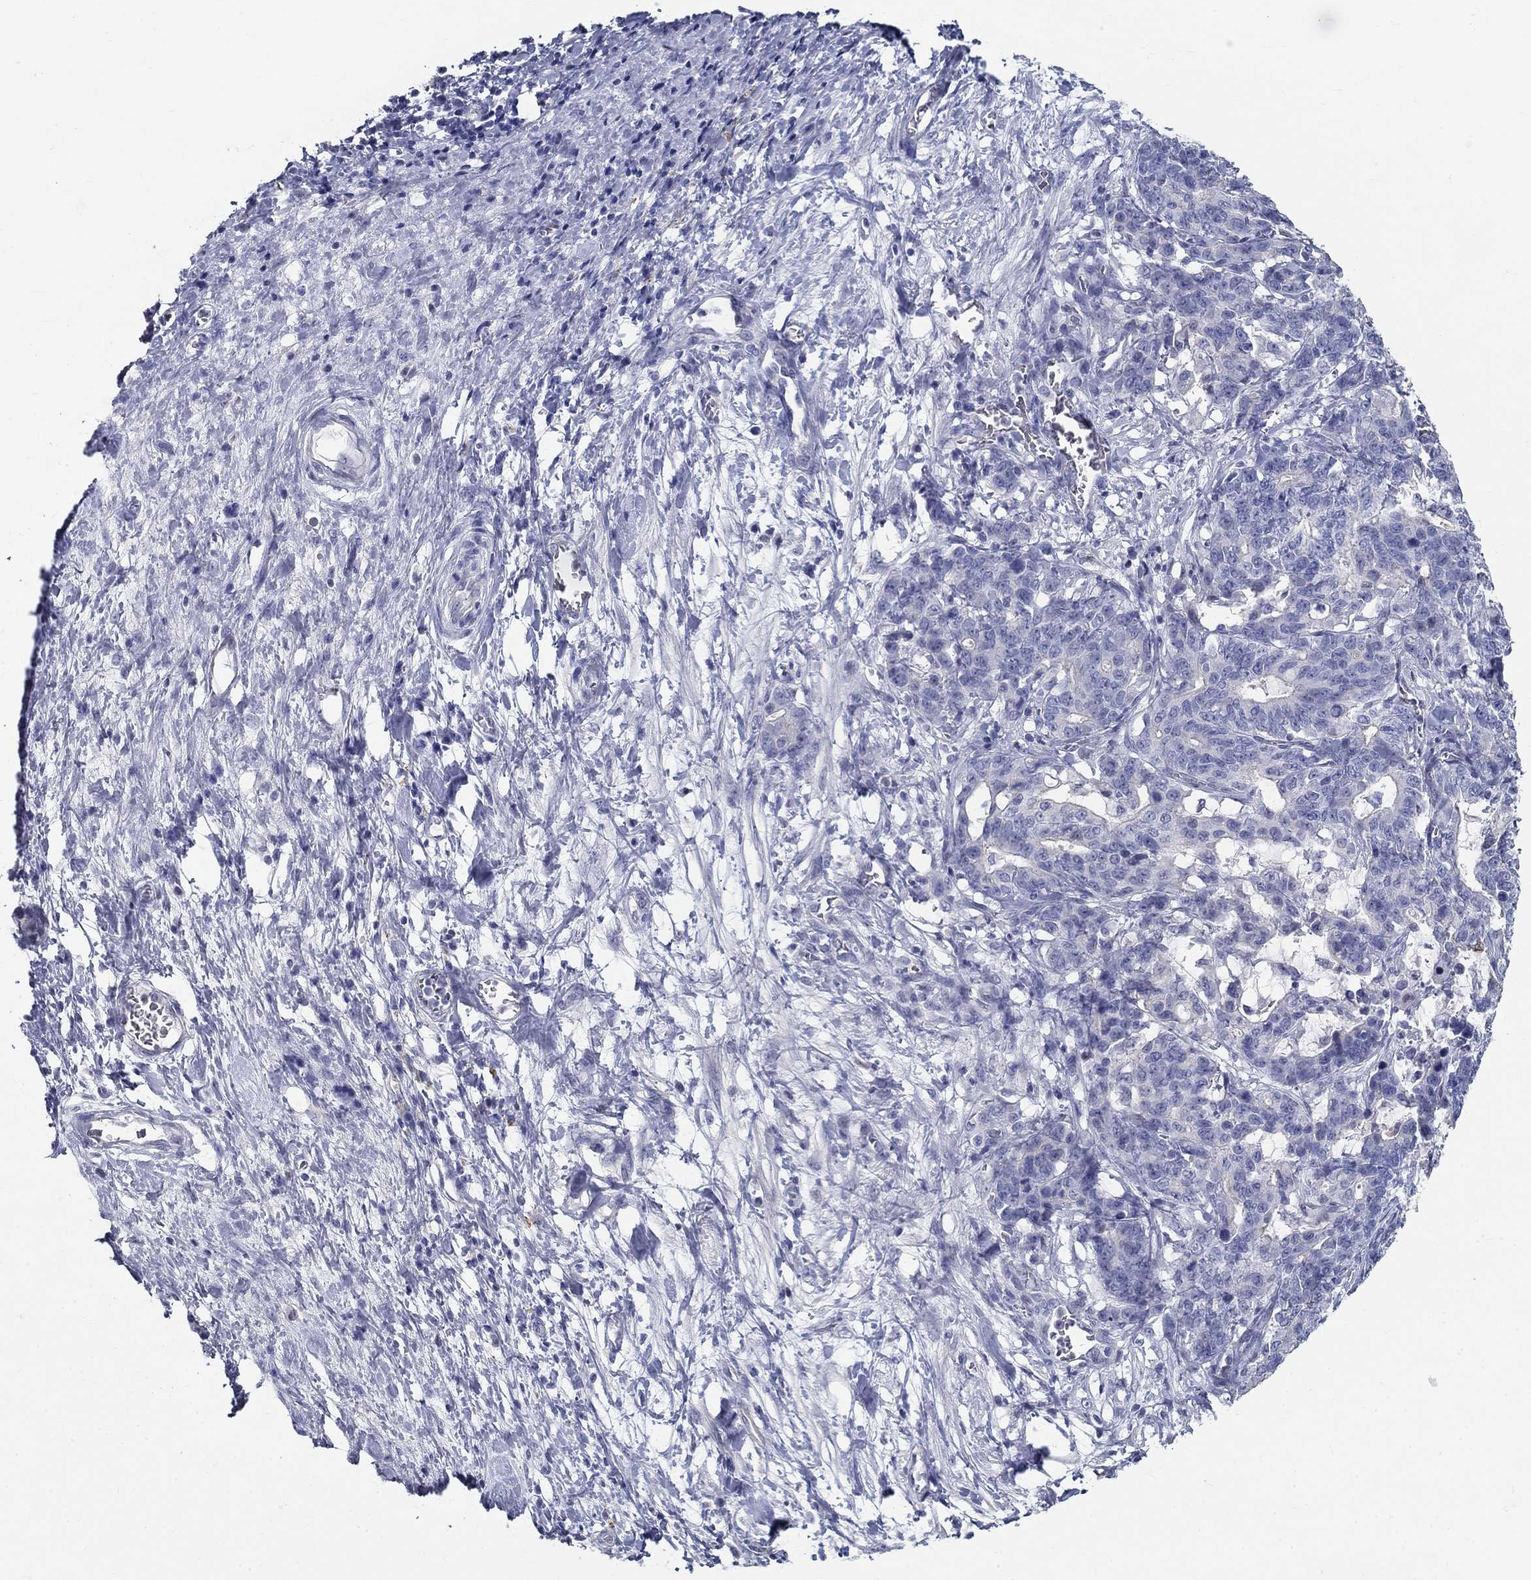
{"staining": {"intensity": "negative", "quantity": "none", "location": "none"}, "tissue": "stomach cancer", "cell_type": "Tumor cells", "image_type": "cancer", "snomed": [{"axis": "morphology", "description": "Normal tissue, NOS"}, {"axis": "morphology", "description": "Adenocarcinoma, NOS"}, {"axis": "topography", "description": "Stomach"}], "caption": "Tumor cells are negative for brown protein staining in stomach adenocarcinoma. Nuclei are stained in blue.", "gene": "GUCA1A", "patient": {"sex": "female", "age": 64}}